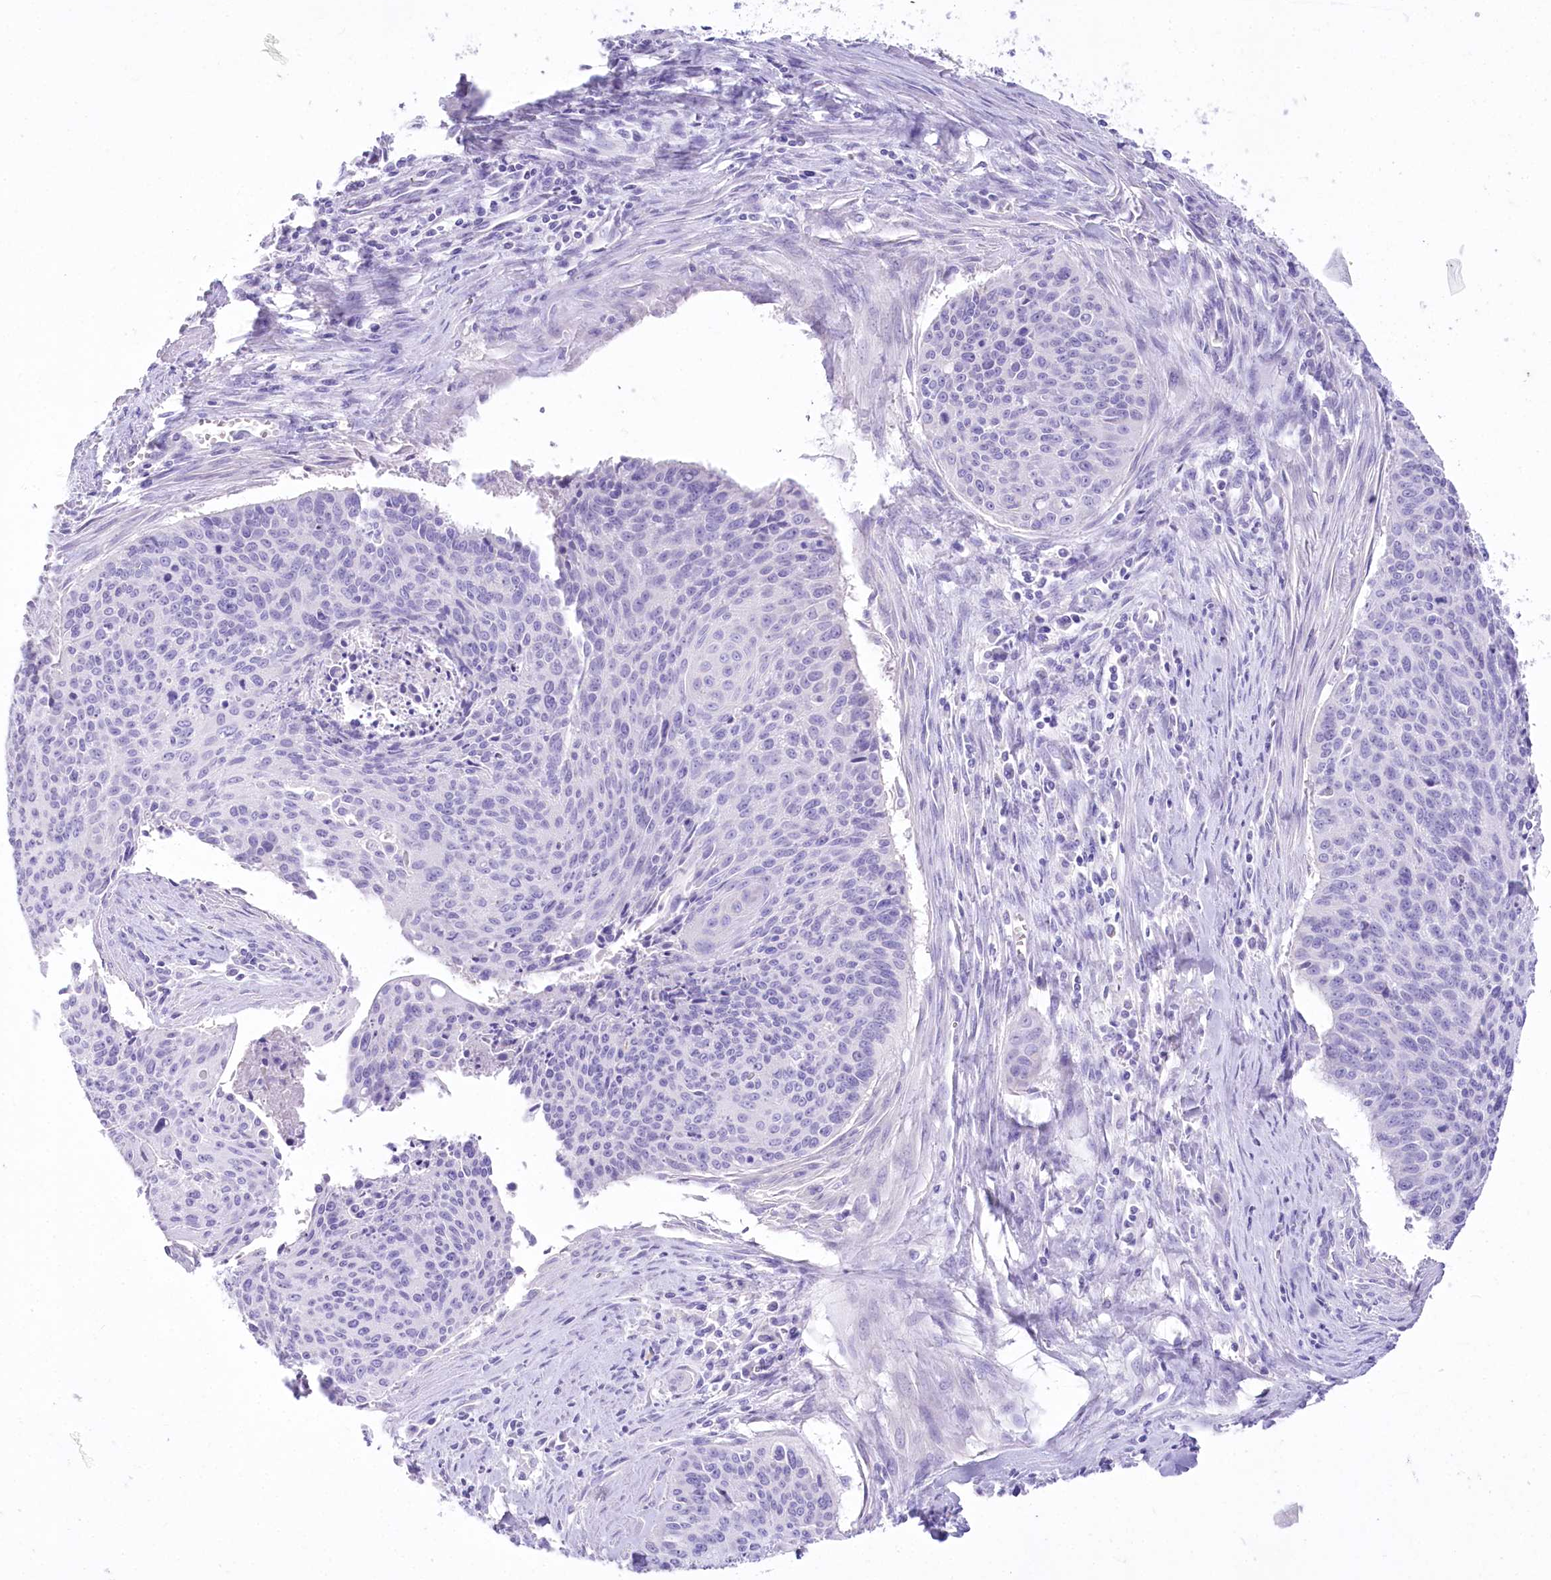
{"staining": {"intensity": "negative", "quantity": "none", "location": "none"}, "tissue": "cervical cancer", "cell_type": "Tumor cells", "image_type": "cancer", "snomed": [{"axis": "morphology", "description": "Squamous cell carcinoma, NOS"}, {"axis": "topography", "description": "Cervix"}], "caption": "High power microscopy image of an IHC photomicrograph of squamous cell carcinoma (cervical), revealing no significant staining in tumor cells.", "gene": "PBLD", "patient": {"sex": "female", "age": 55}}